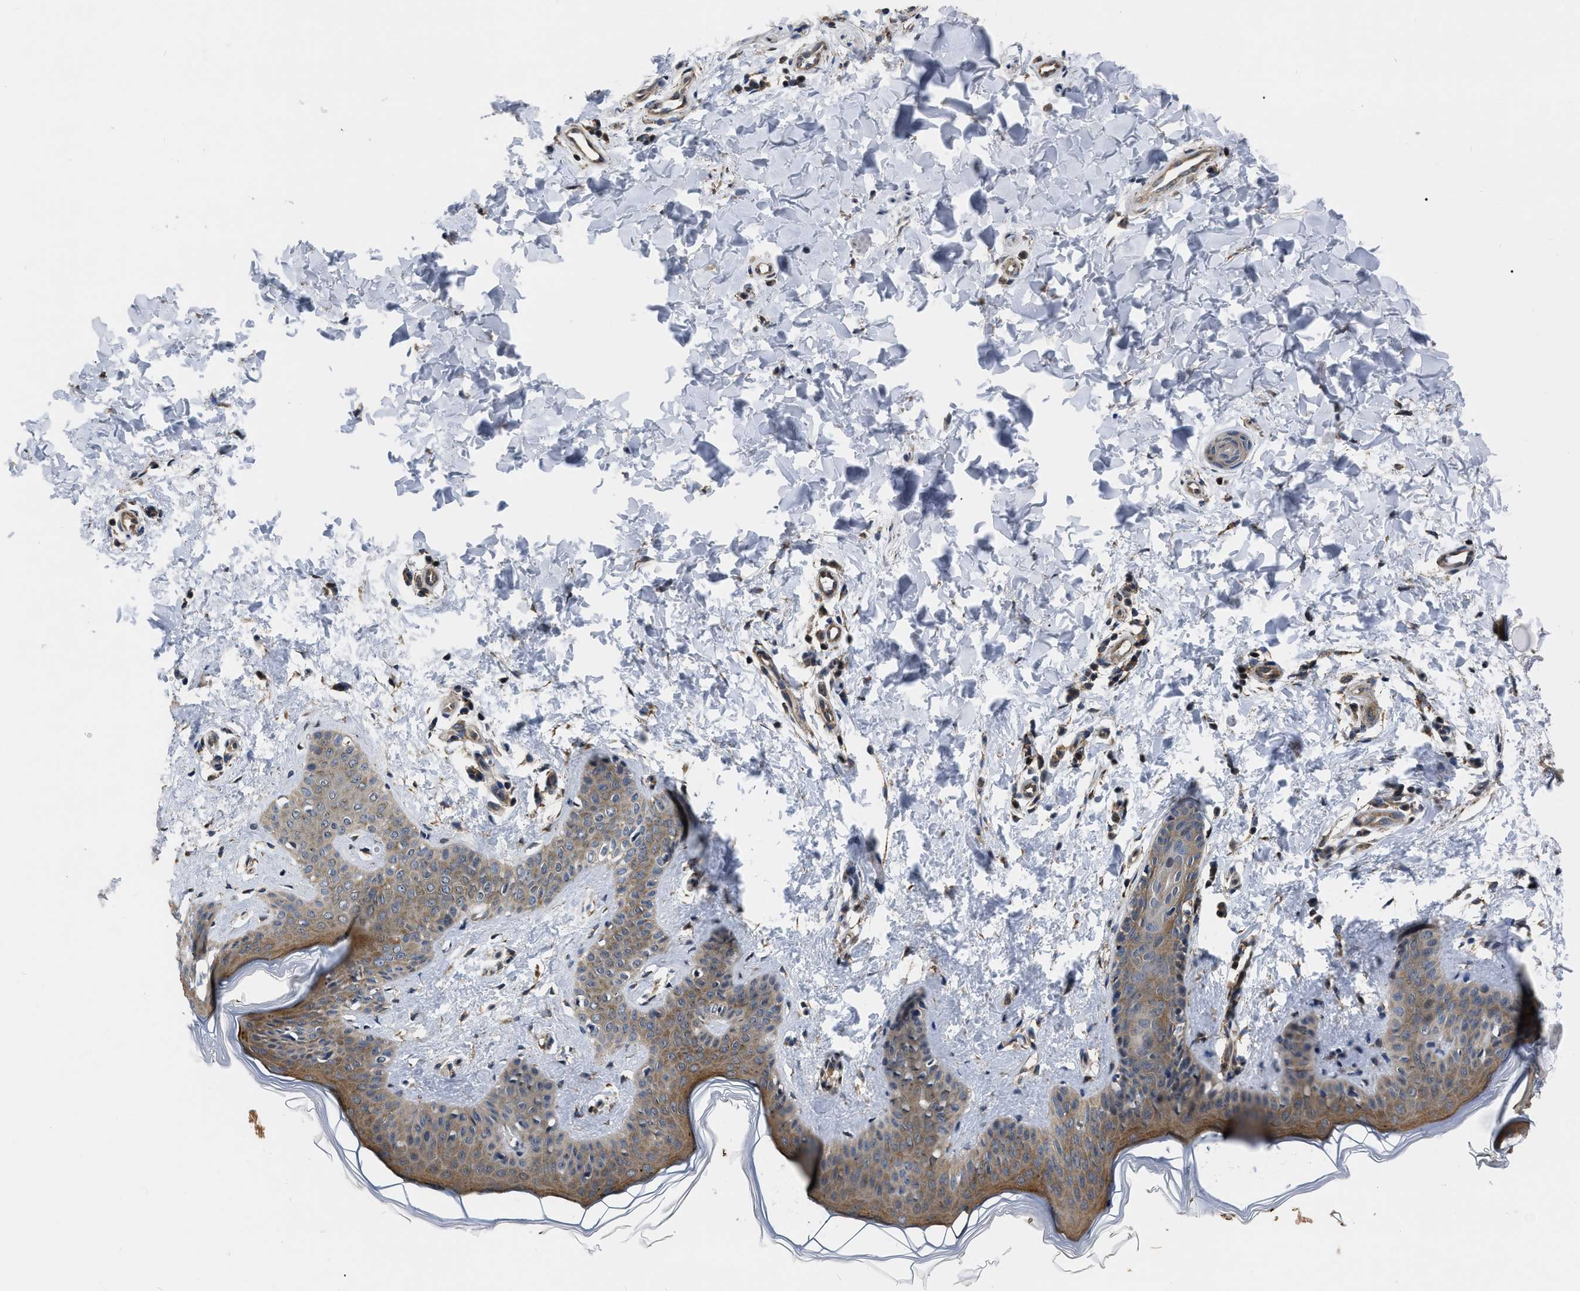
{"staining": {"intensity": "moderate", "quantity": ">75%", "location": "cytoplasmic/membranous"}, "tissue": "skin", "cell_type": "Fibroblasts", "image_type": "normal", "snomed": [{"axis": "morphology", "description": "Normal tissue, NOS"}, {"axis": "topography", "description": "Skin"}], "caption": "Approximately >75% of fibroblasts in normal skin reveal moderate cytoplasmic/membranous protein positivity as visualized by brown immunohistochemical staining.", "gene": "GET4", "patient": {"sex": "female", "age": 17}}